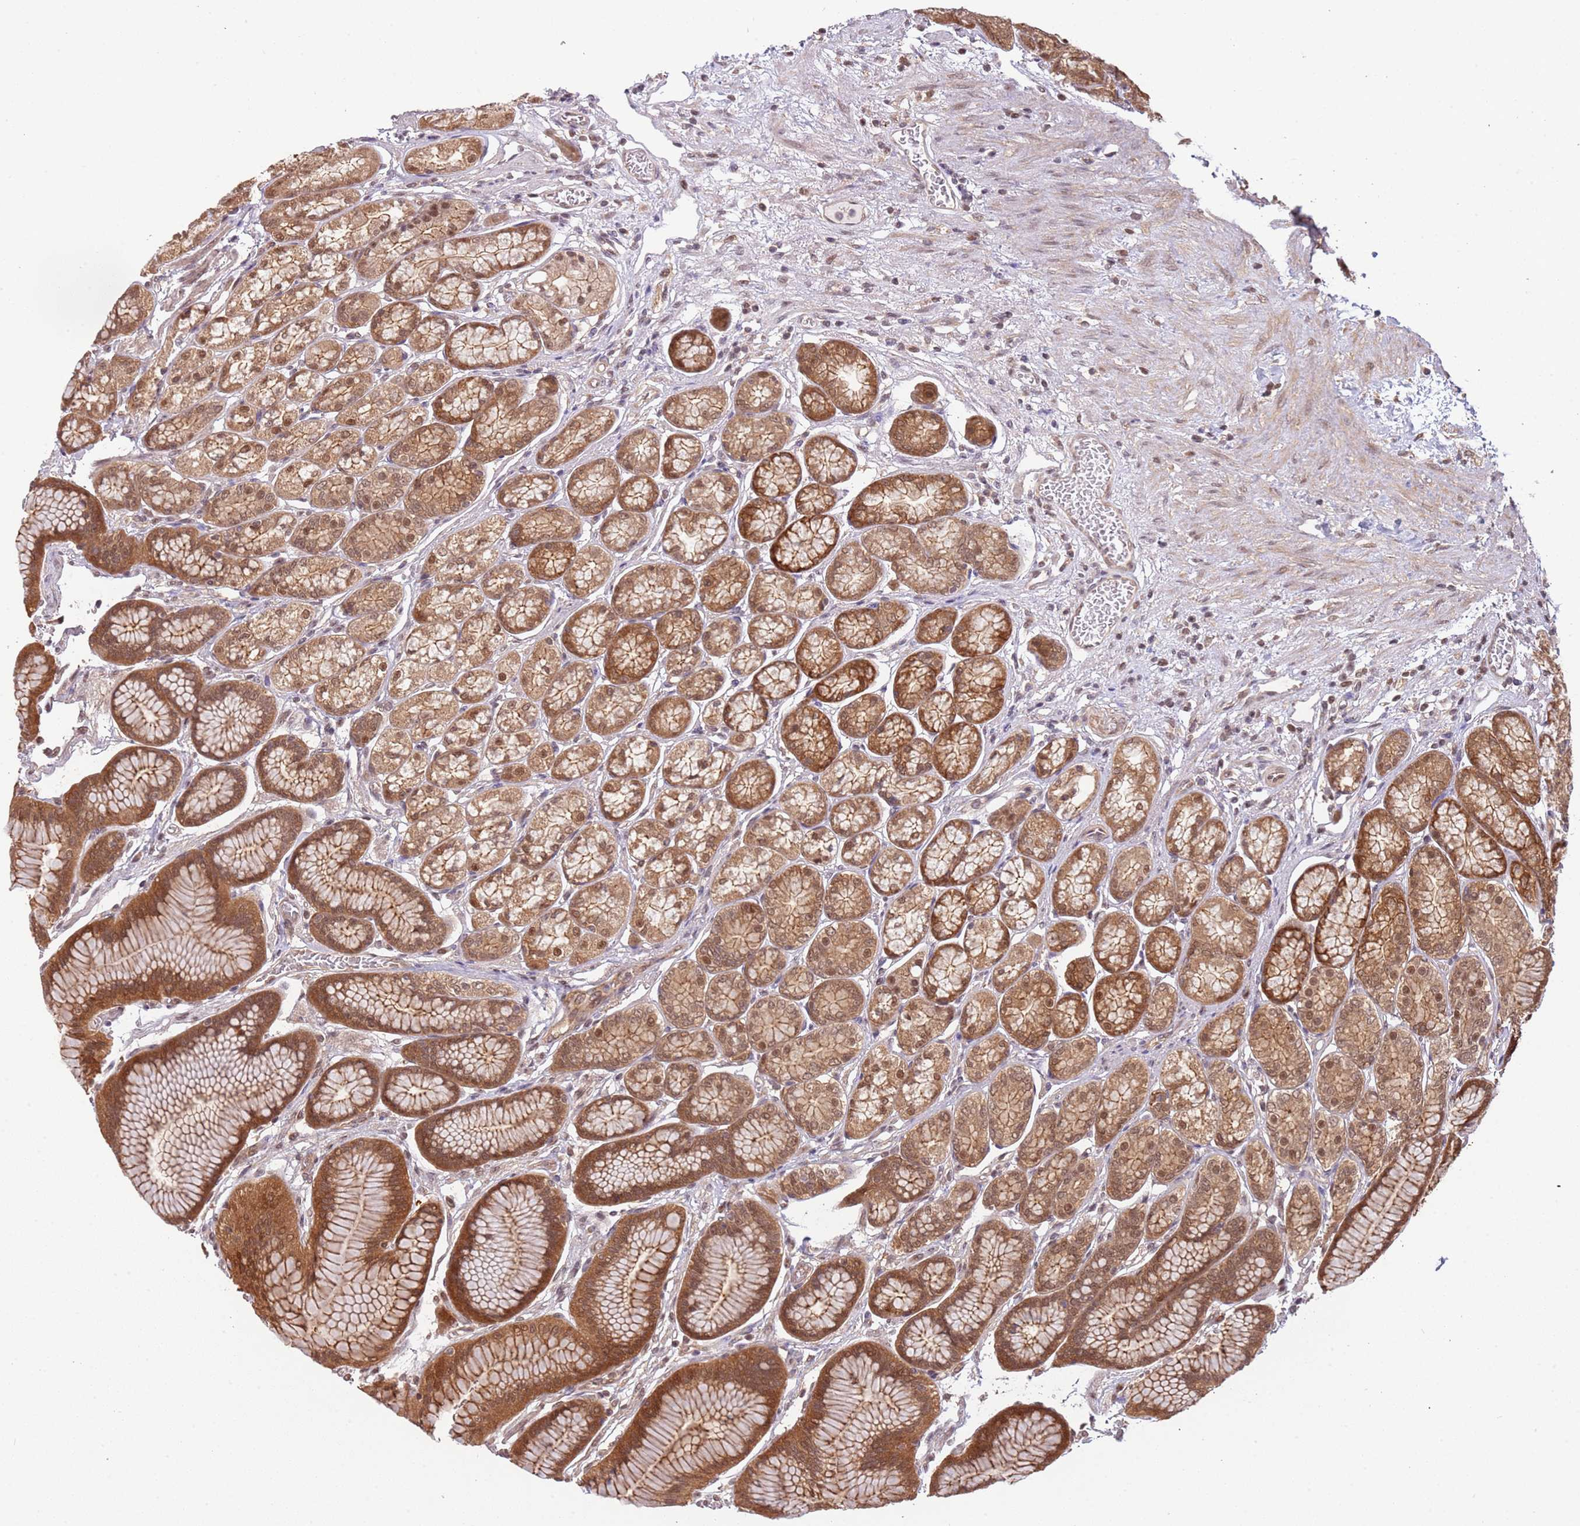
{"staining": {"intensity": "moderate", "quantity": ">75%", "location": "cytoplasmic/membranous,nuclear"}, "tissue": "stomach", "cell_type": "Glandular cells", "image_type": "normal", "snomed": [{"axis": "morphology", "description": "Normal tissue, NOS"}, {"axis": "morphology", "description": "Adenocarcinoma, NOS"}, {"axis": "morphology", "description": "Adenocarcinoma, High grade"}, {"axis": "topography", "description": "Stomach, upper"}, {"axis": "topography", "description": "Stomach"}], "caption": "DAB immunohistochemical staining of unremarkable stomach displays moderate cytoplasmic/membranous,nuclear protein positivity in approximately >75% of glandular cells. The staining was performed using DAB (3,3'-diaminobenzidine), with brown indicating positive protein expression. Nuclei are stained blue with hematoxylin.", "gene": "PLSCR5", "patient": {"sex": "female", "age": 65}}